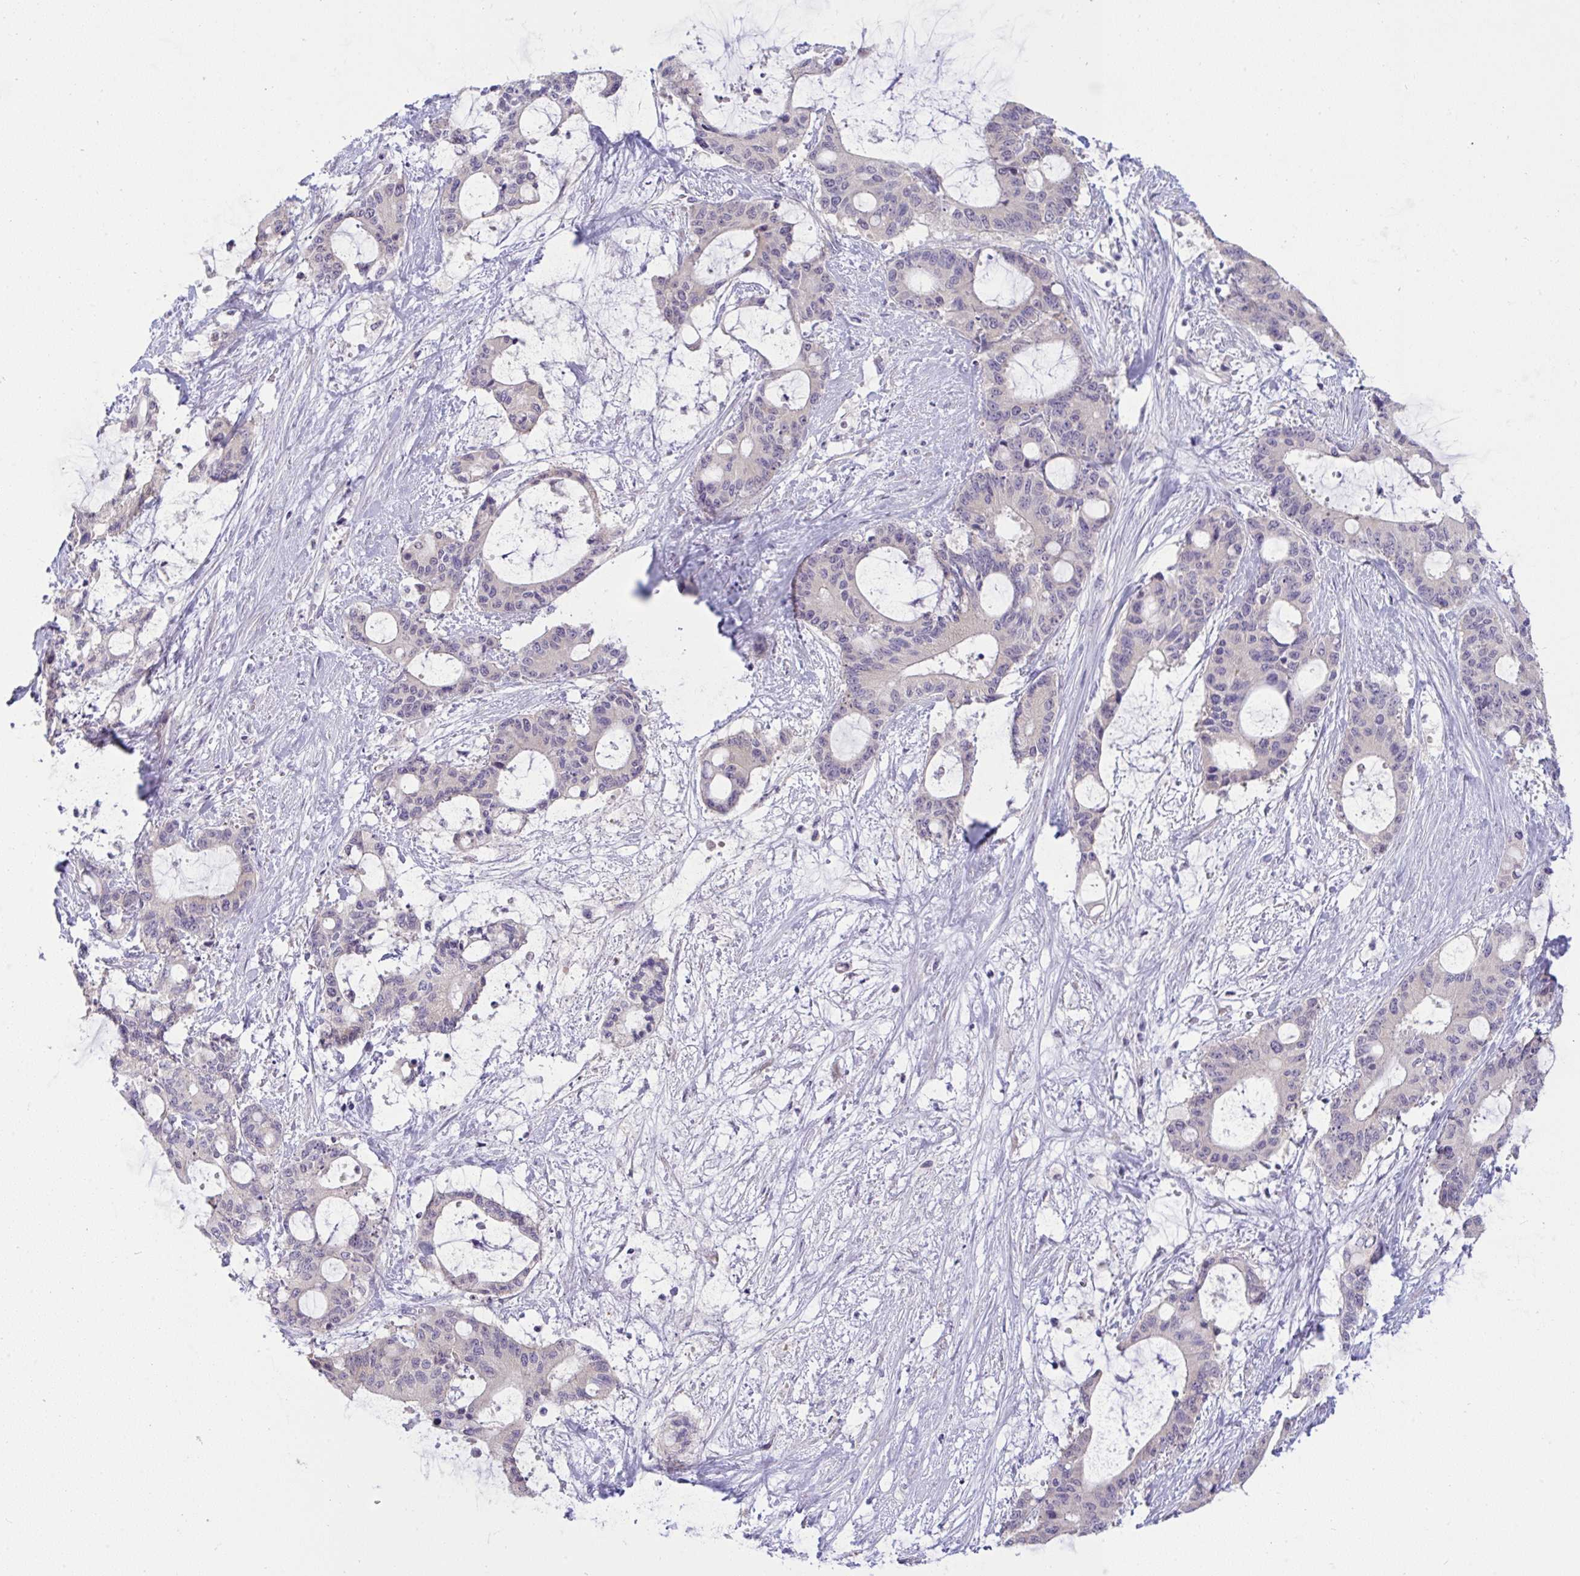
{"staining": {"intensity": "negative", "quantity": "none", "location": "none"}, "tissue": "liver cancer", "cell_type": "Tumor cells", "image_type": "cancer", "snomed": [{"axis": "morphology", "description": "Normal tissue, NOS"}, {"axis": "morphology", "description": "Cholangiocarcinoma"}, {"axis": "topography", "description": "Liver"}, {"axis": "topography", "description": "Peripheral nerve tissue"}], "caption": "This micrograph is of cholangiocarcinoma (liver) stained with immunohistochemistry (IHC) to label a protein in brown with the nuclei are counter-stained blue. There is no expression in tumor cells.", "gene": "TMEM41A", "patient": {"sex": "female", "age": 73}}